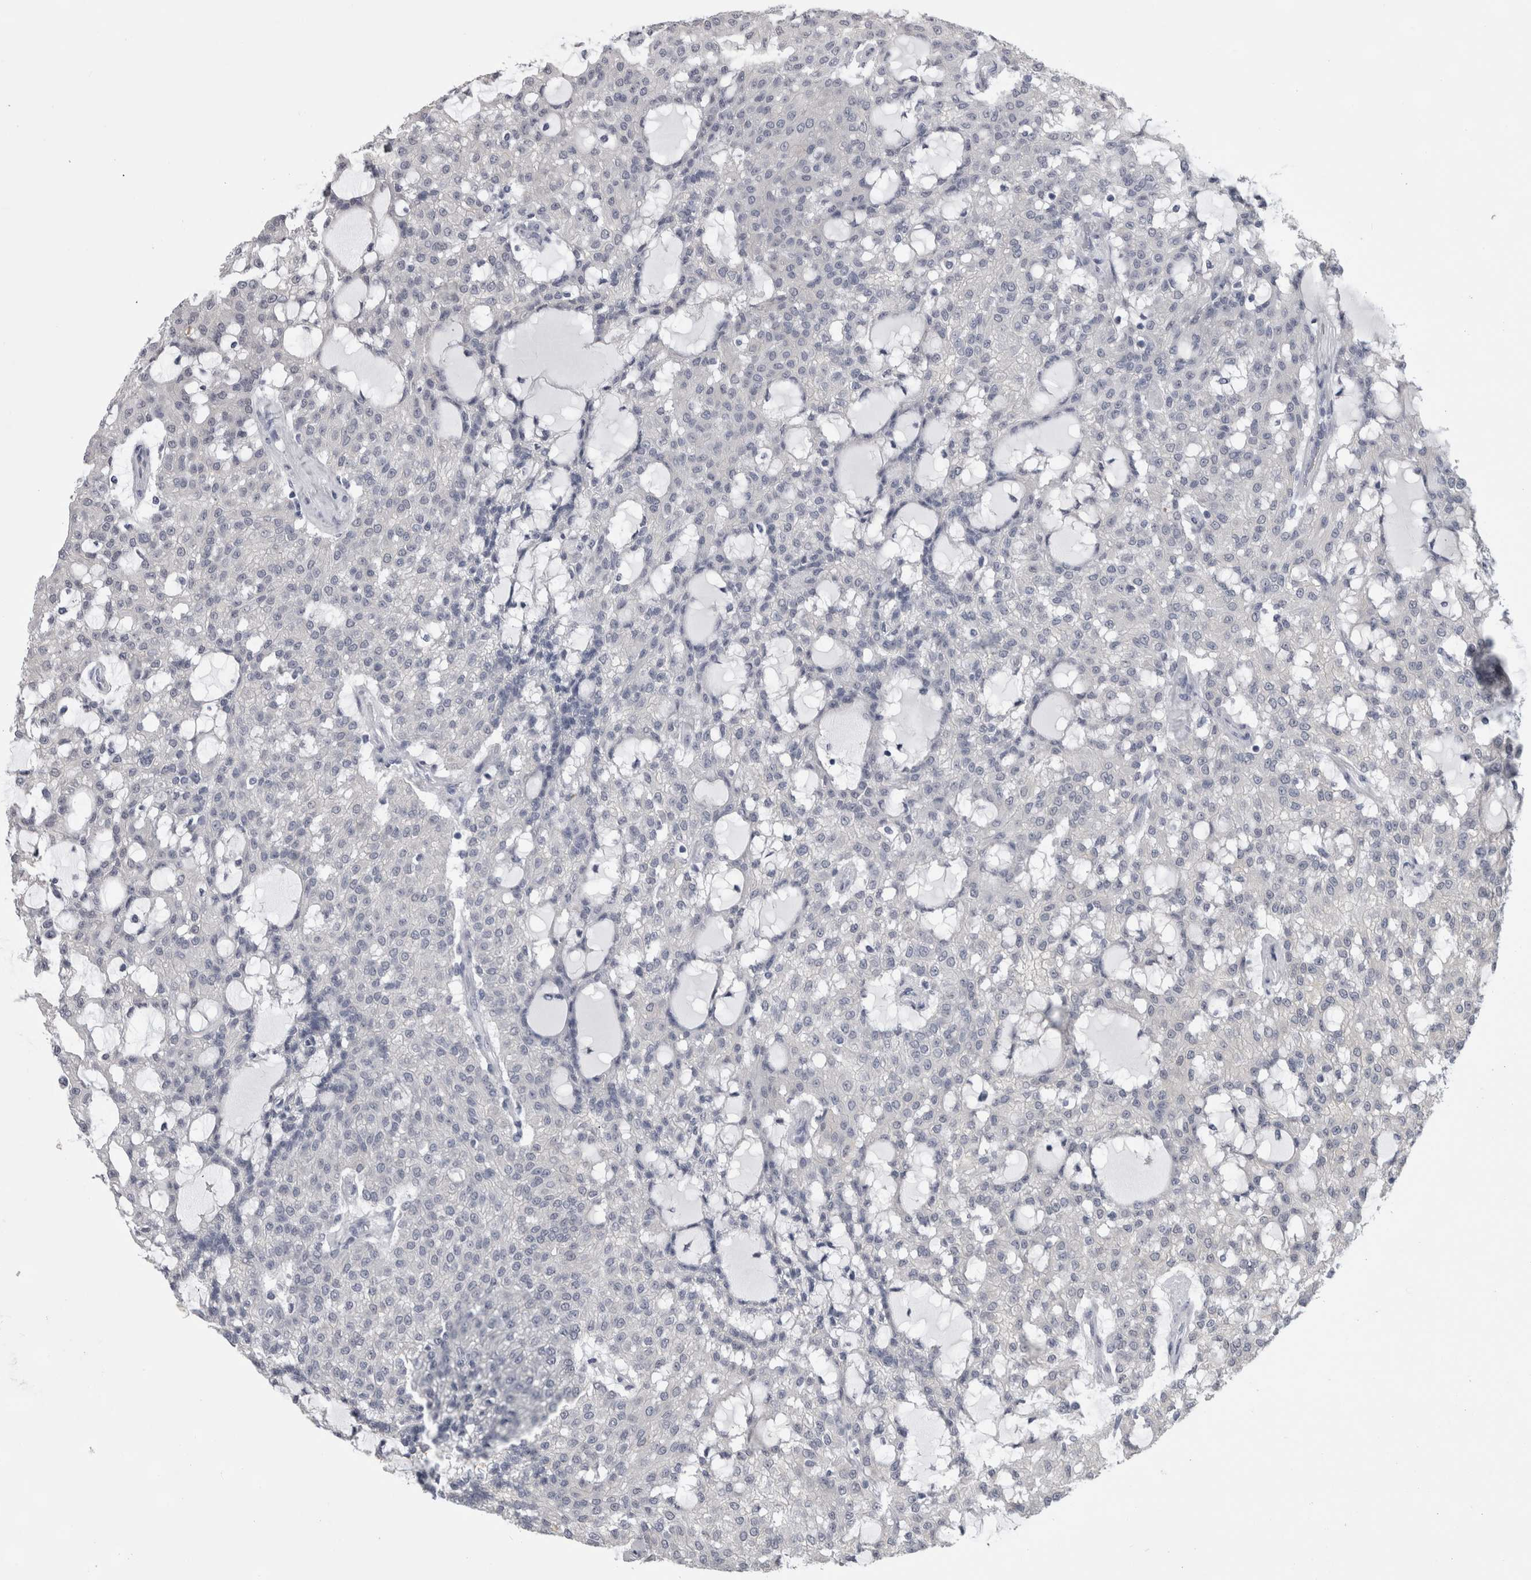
{"staining": {"intensity": "negative", "quantity": "none", "location": "none"}, "tissue": "renal cancer", "cell_type": "Tumor cells", "image_type": "cancer", "snomed": [{"axis": "morphology", "description": "Adenocarcinoma, NOS"}, {"axis": "topography", "description": "Kidney"}], "caption": "Human renal cancer (adenocarcinoma) stained for a protein using immunohistochemistry (IHC) exhibits no positivity in tumor cells.", "gene": "AFMID", "patient": {"sex": "male", "age": 63}}